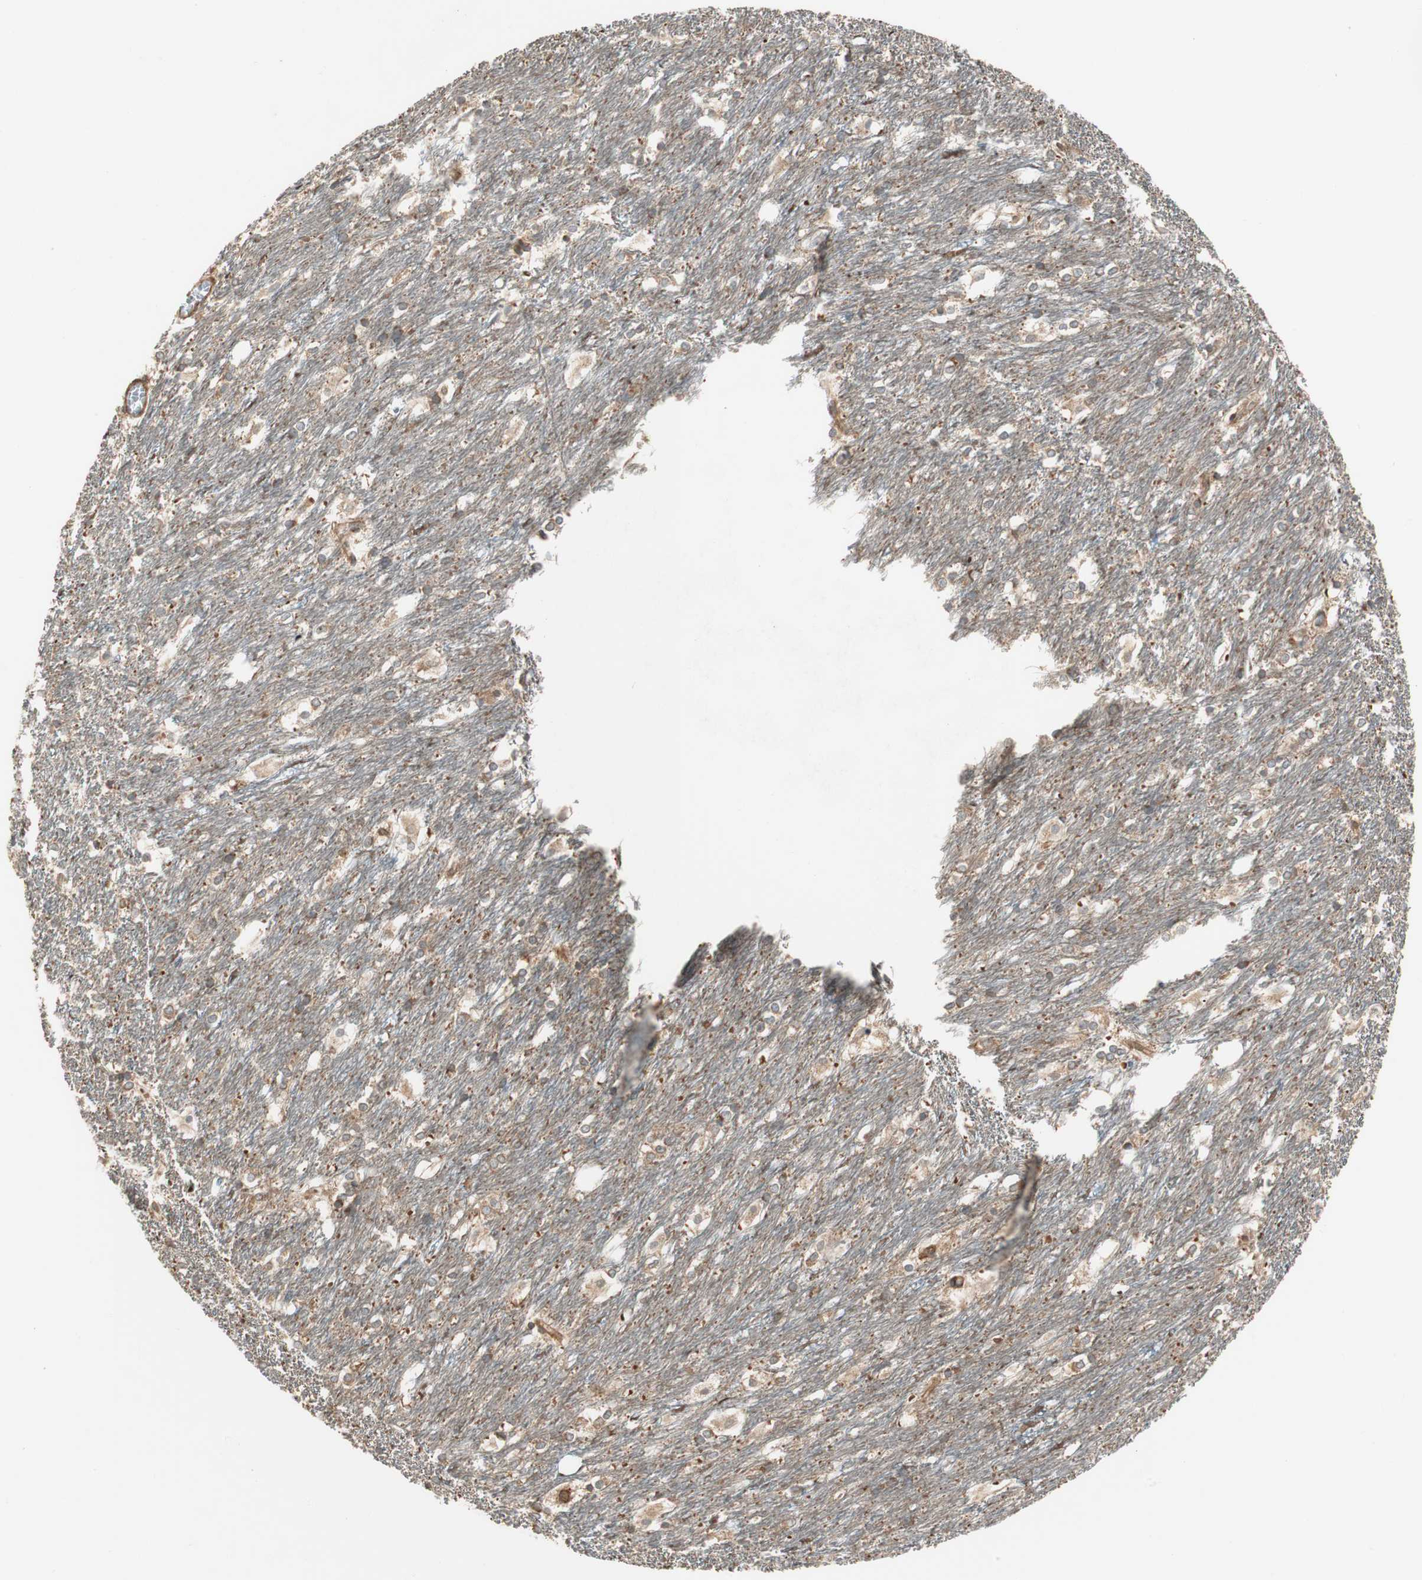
{"staining": {"intensity": "moderate", "quantity": "25%-75%", "location": "cytoplasmic/membranous"}, "tissue": "caudate", "cell_type": "Glial cells", "image_type": "normal", "snomed": [{"axis": "morphology", "description": "Normal tissue, NOS"}, {"axis": "topography", "description": "Lateral ventricle wall"}], "caption": "Immunohistochemical staining of unremarkable caudate shows moderate cytoplasmic/membranous protein expression in about 25%-75% of glial cells.", "gene": "PRKG1", "patient": {"sex": "female", "age": 19}}